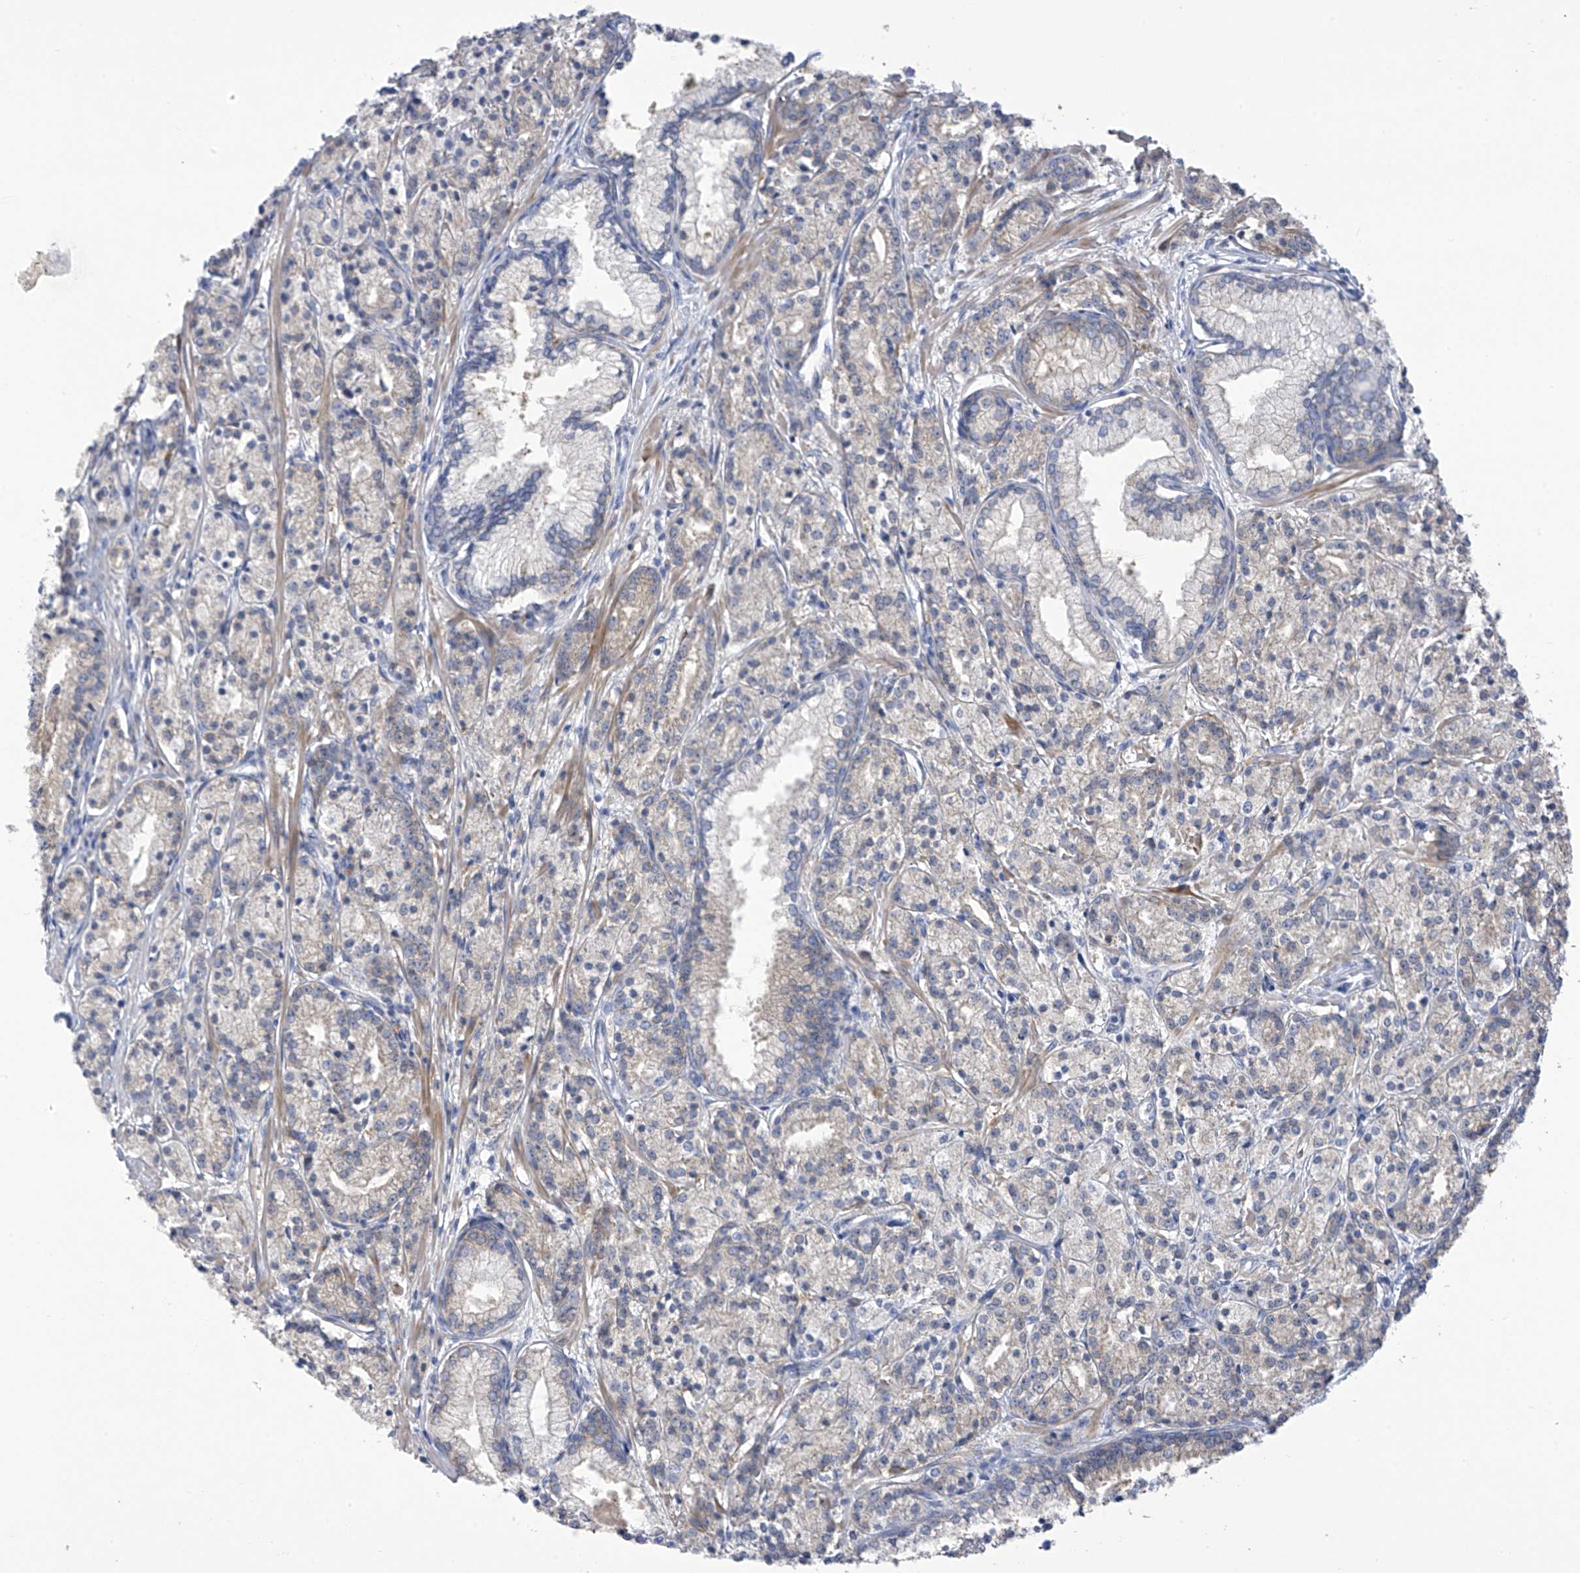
{"staining": {"intensity": "weak", "quantity": "<25%", "location": "cytoplasmic/membranous"}, "tissue": "prostate cancer", "cell_type": "Tumor cells", "image_type": "cancer", "snomed": [{"axis": "morphology", "description": "Adenocarcinoma, High grade"}, {"axis": "topography", "description": "Prostate"}], "caption": "This is an IHC histopathology image of prostate cancer. There is no expression in tumor cells.", "gene": "SLCO4A1", "patient": {"sex": "male", "age": 69}}